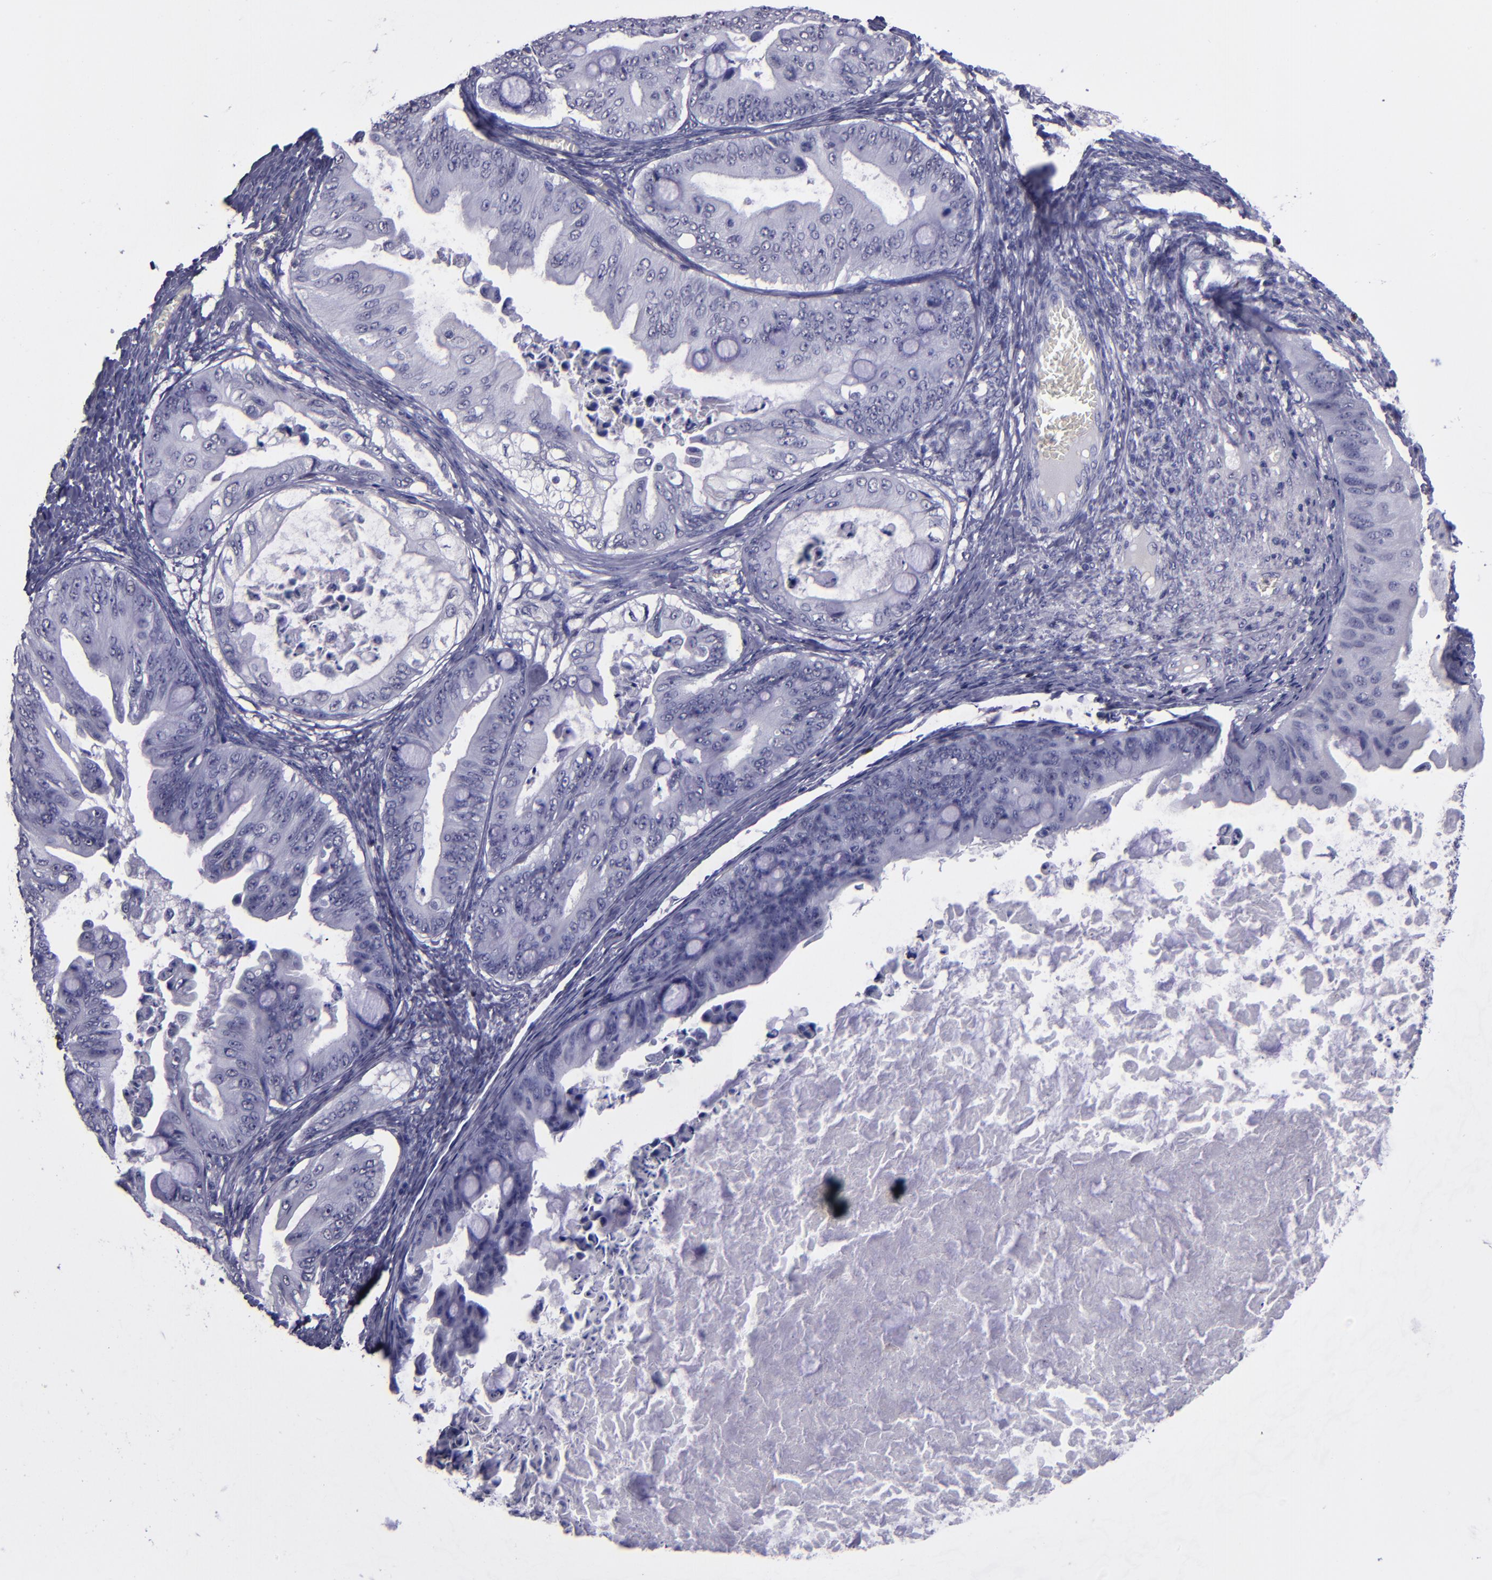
{"staining": {"intensity": "negative", "quantity": "none", "location": "none"}, "tissue": "ovarian cancer", "cell_type": "Tumor cells", "image_type": "cancer", "snomed": [{"axis": "morphology", "description": "Cystadenocarcinoma, mucinous, NOS"}, {"axis": "topography", "description": "Ovary"}], "caption": "This histopathology image is of mucinous cystadenocarcinoma (ovarian) stained with immunohistochemistry (IHC) to label a protein in brown with the nuclei are counter-stained blue. There is no positivity in tumor cells.", "gene": "CEBPE", "patient": {"sex": "female", "age": 37}}